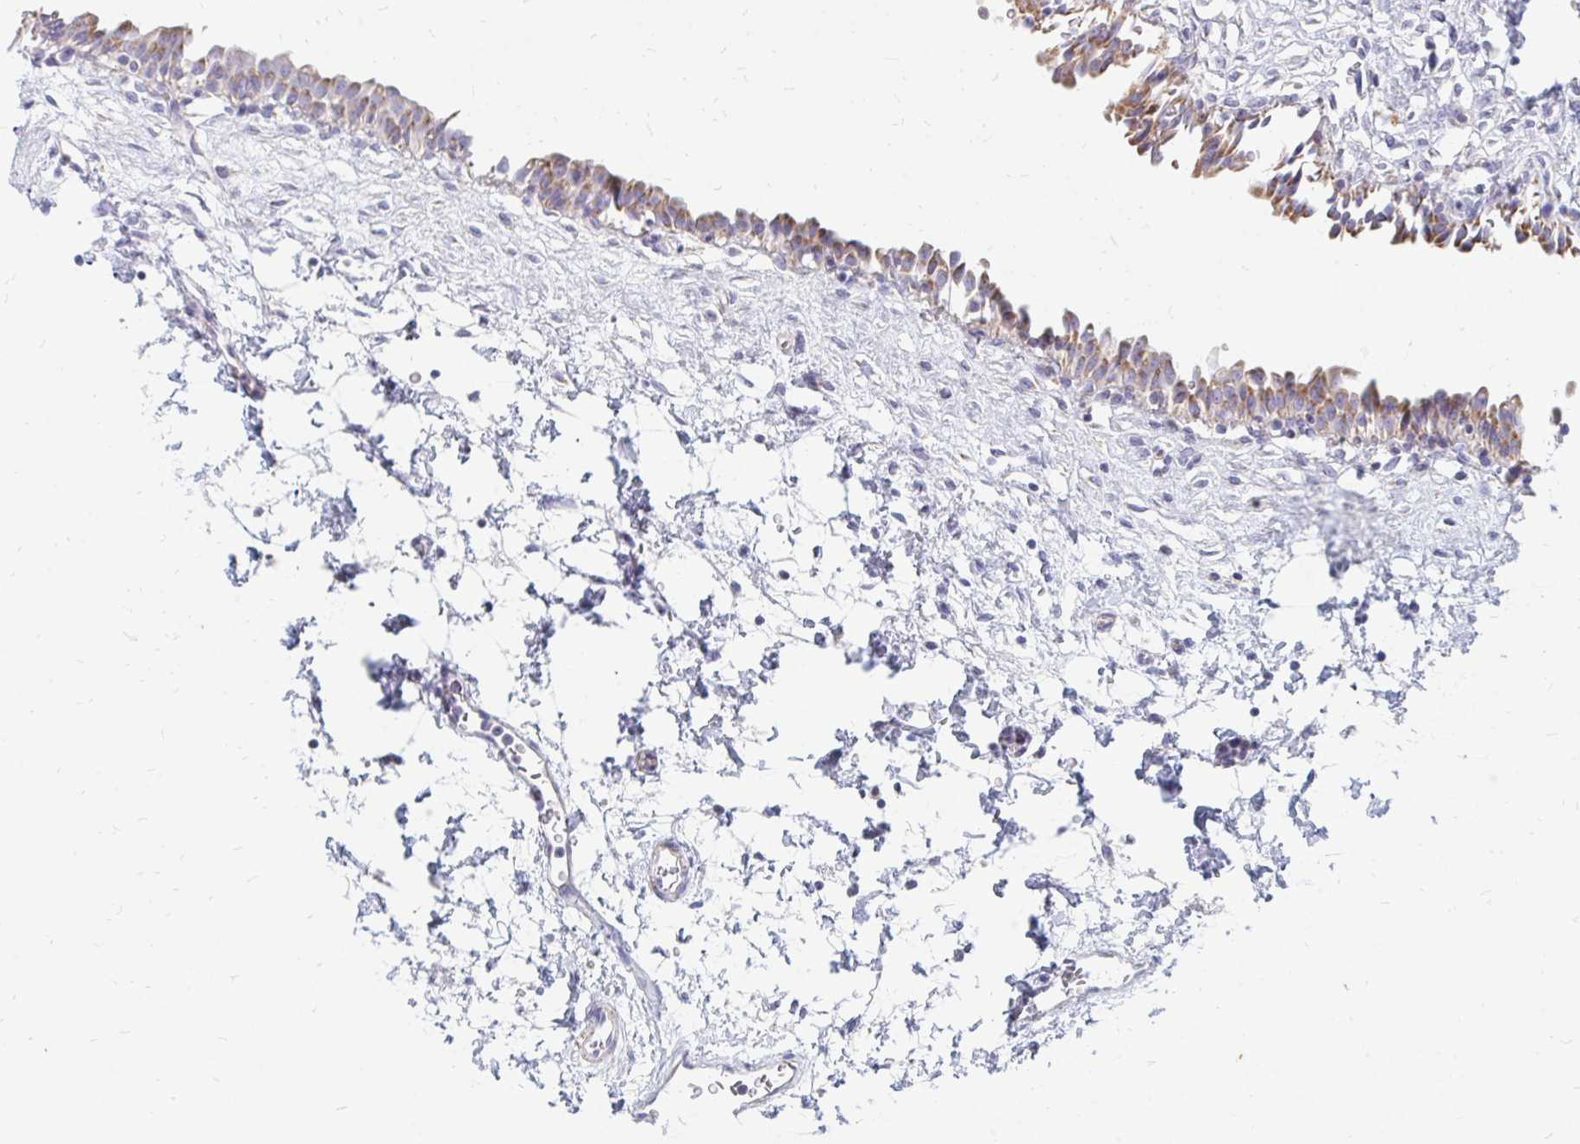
{"staining": {"intensity": "moderate", "quantity": "25%-75%", "location": "cytoplasmic/membranous"}, "tissue": "urinary bladder", "cell_type": "Urothelial cells", "image_type": "normal", "snomed": [{"axis": "morphology", "description": "Normal tissue, NOS"}, {"axis": "topography", "description": "Urinary bladder"}], "caption": "Immunohistochemistry (DAB (3,3'-diaminobenzidine)) staining of unremarkable urinary bladder displays moderate cytoplasmic/membranous protein expression in approximately 25%-75% of urothelial cells.", "gene": "OR10V1", "patient": {"sex": "male", "age": 37}}